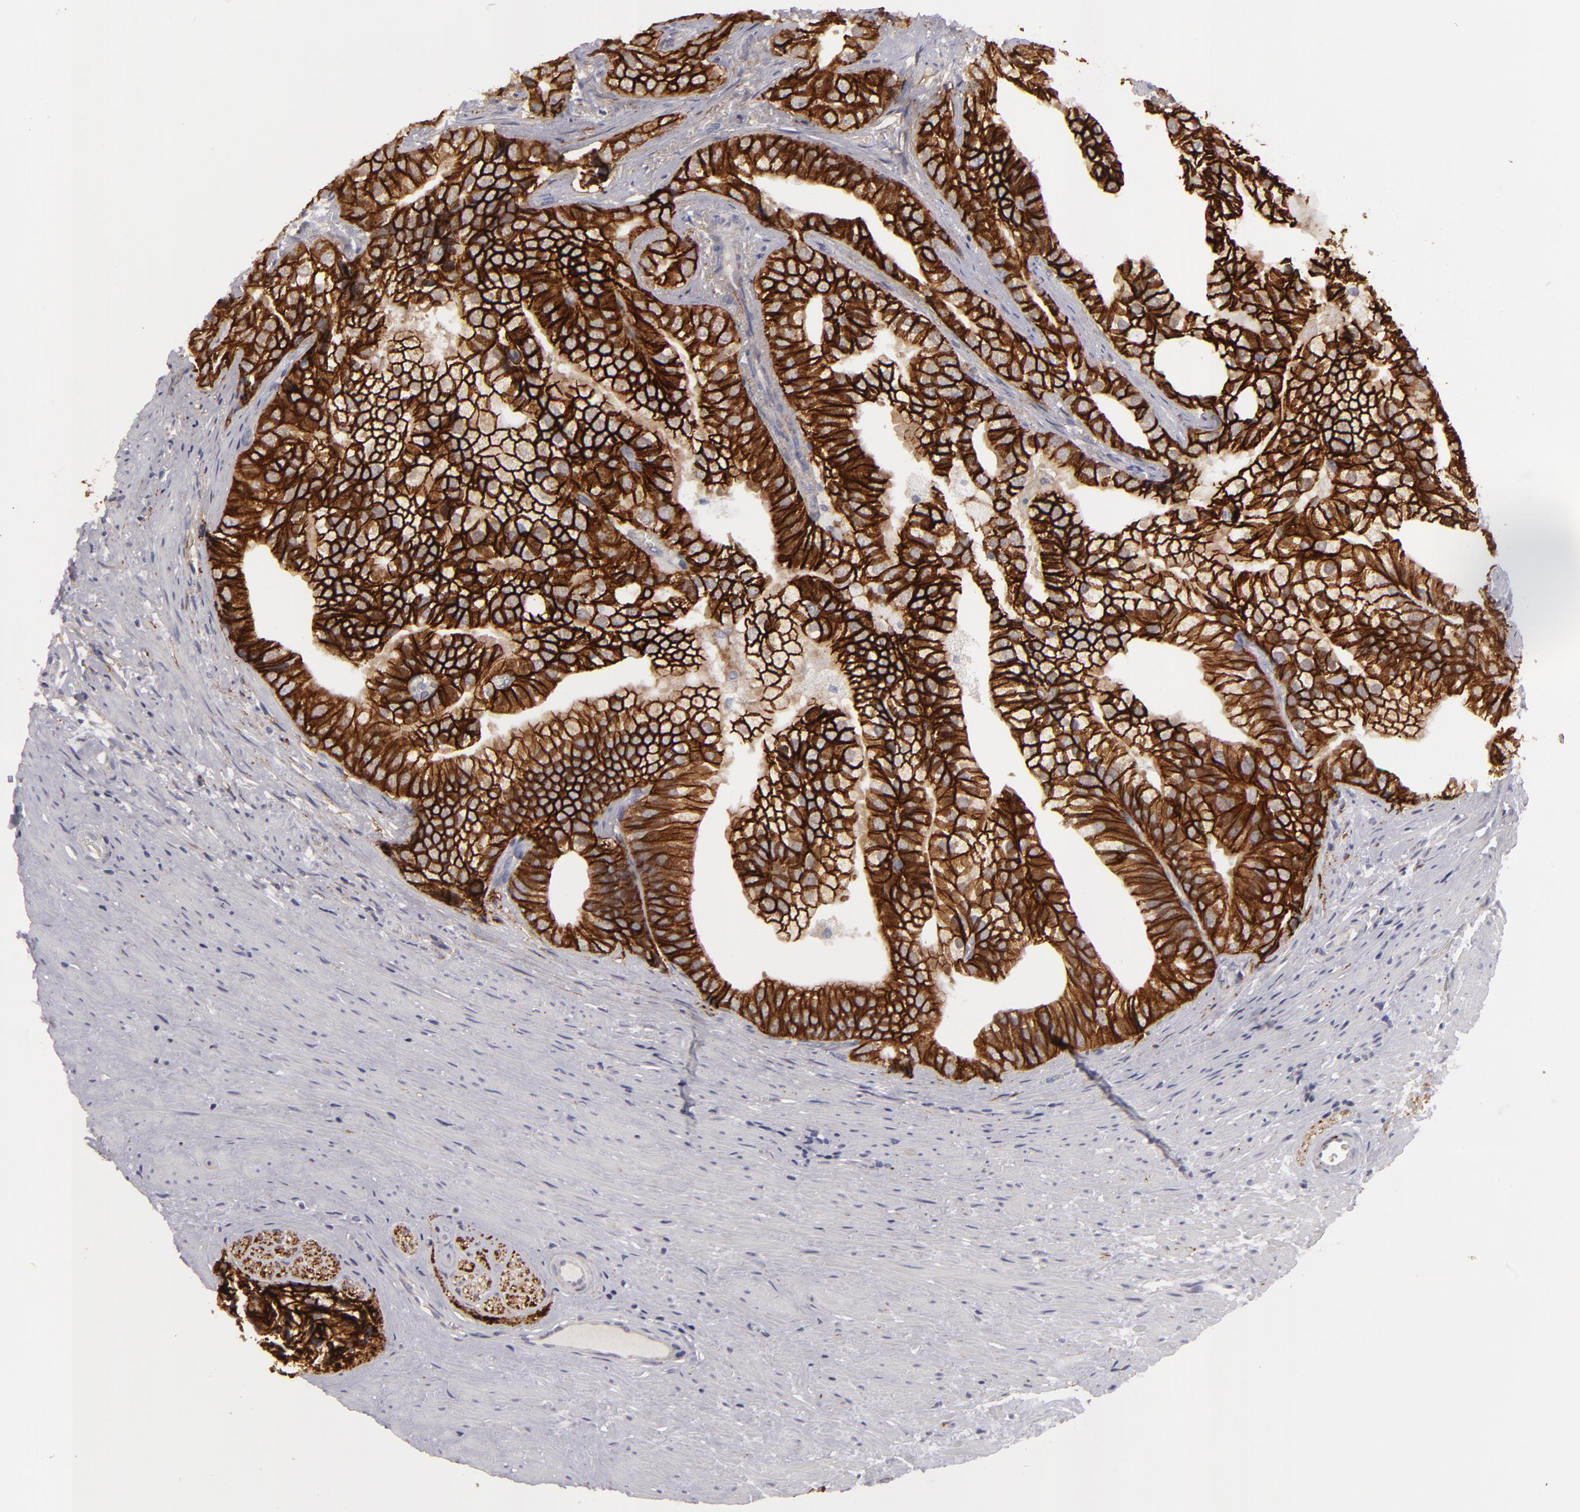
{"staining": {"intensity": "strong", "quantity": ">75%", "location": "cytoplasmic/membranous"}, "tissue": "prostate cancer", "cell_type": "Tumor cells", "image_type": "cancer", "snomed": [{"axis": "morphology", "description": "Adenocarcinoma, Low grade"}, {"axis": "topography", "description": "Prostate"}], "caption": "The micrograph demonstrates immunohistochemical staining of prostate cancer (adenocarcinoma (low-grade)). There is strong cytoplasmic/membranous positivity is identified in approximately >75% of tumor cells.", "gene": "ALCAM", "patient": {"sex": "male", "age": 71}}